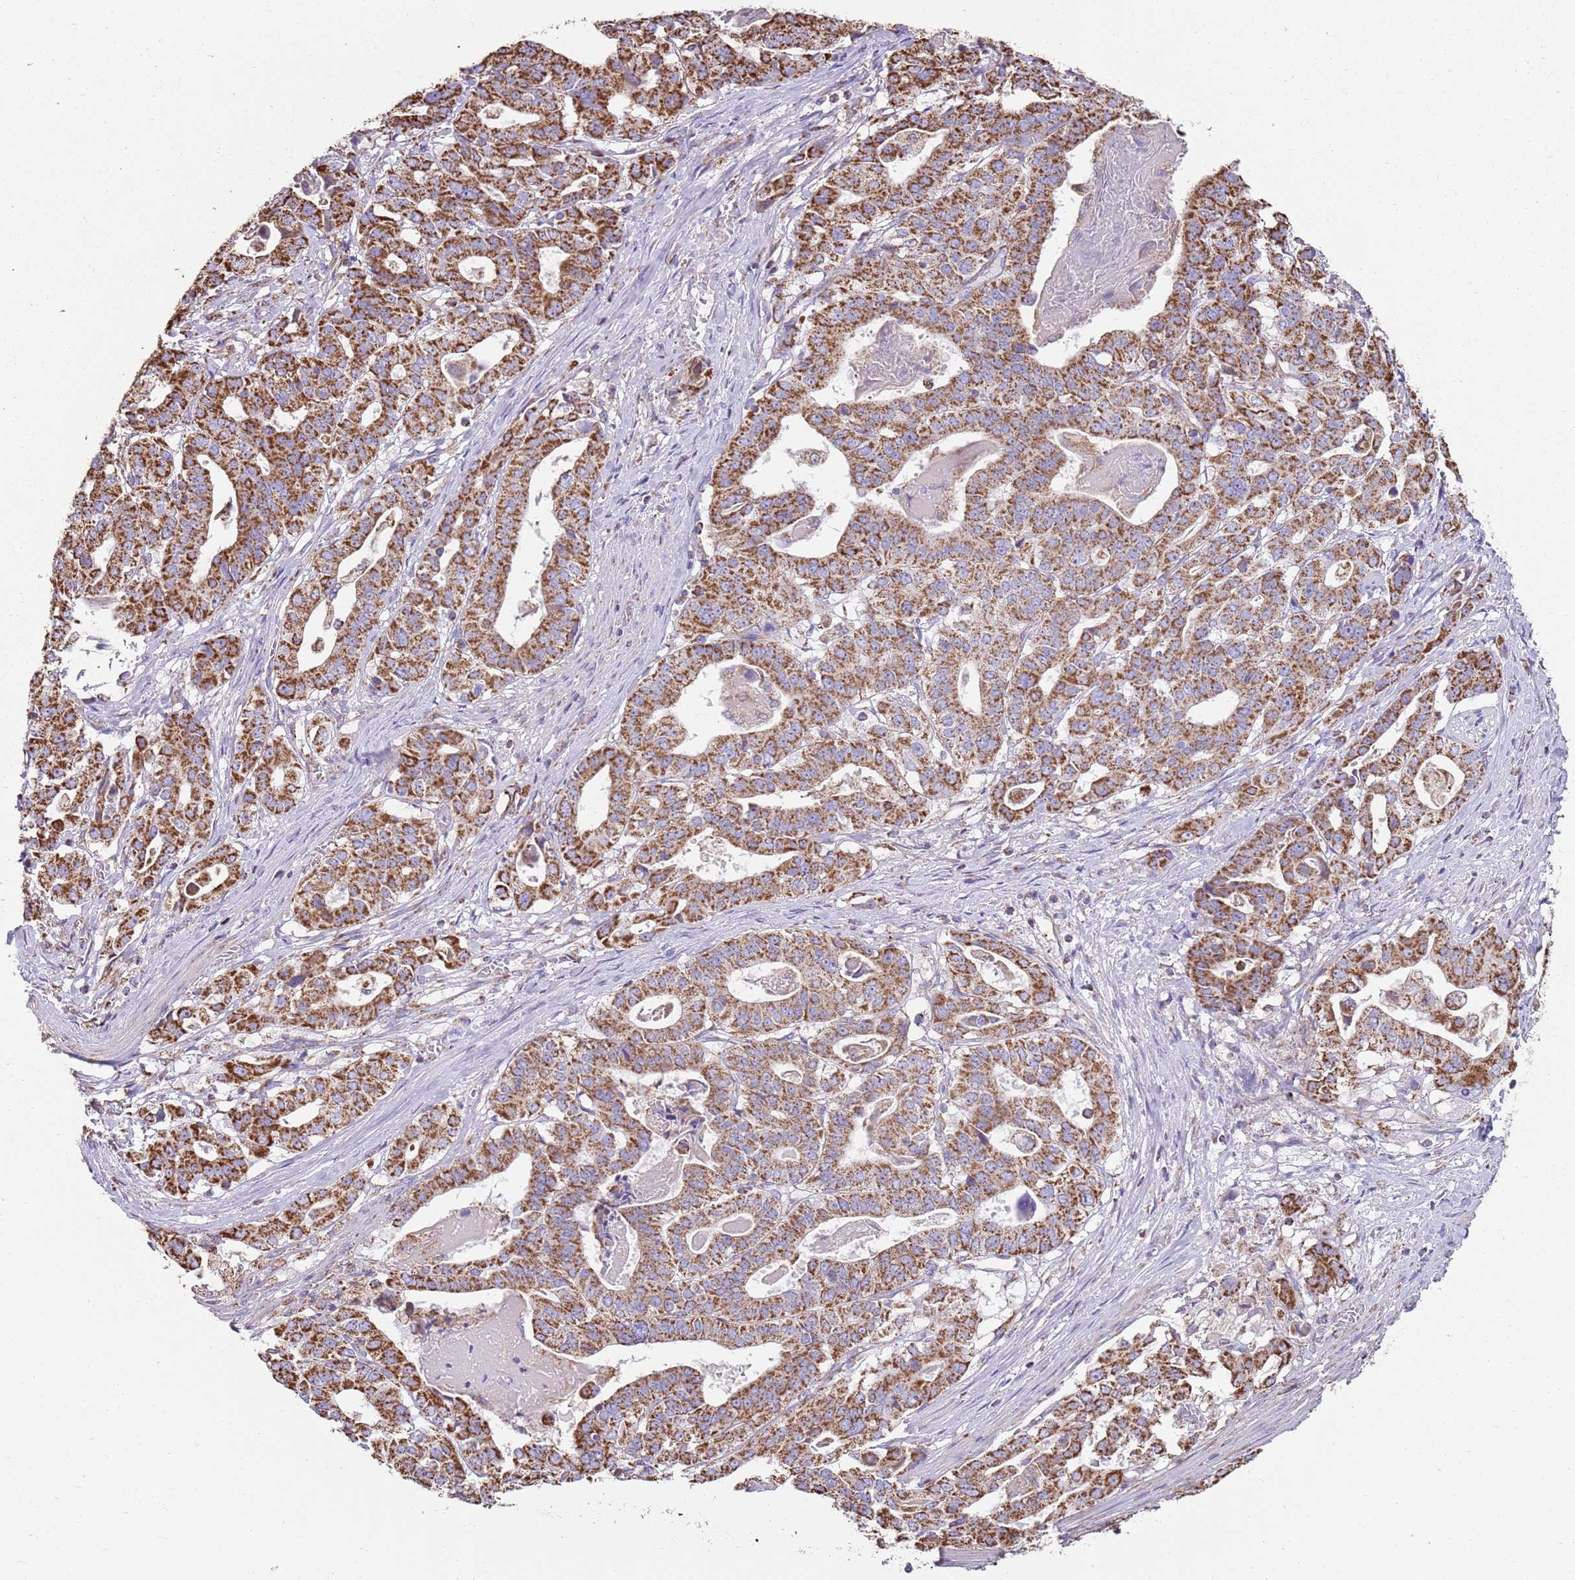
{"staining": {"intensity": "strong", "quantity": ">75%", "location": "cytoplasmic/membranous"}, "tissue": "stomach cancer", "cell_type": "Tumor cells", "image_type": "cancer", "snomed": [{"axis": "morphology", "description": "Adenocarcinoma, NOS"}, {"axis": "topography", "description": "Stomach"}], "caption": "Immunohistochemistry micrograph of neoplastic tissue: human stomach adenocarcinoma stained using immunohistochemistry (IHC) displays high levels of strong protein expression localized specifically in the cytoplasmic/membranous of tumor cells, appearing as a cytoplasmic/membranous brown color.", "gene": "TTLL1", "patient": {"sex": "male", "age": 48}}